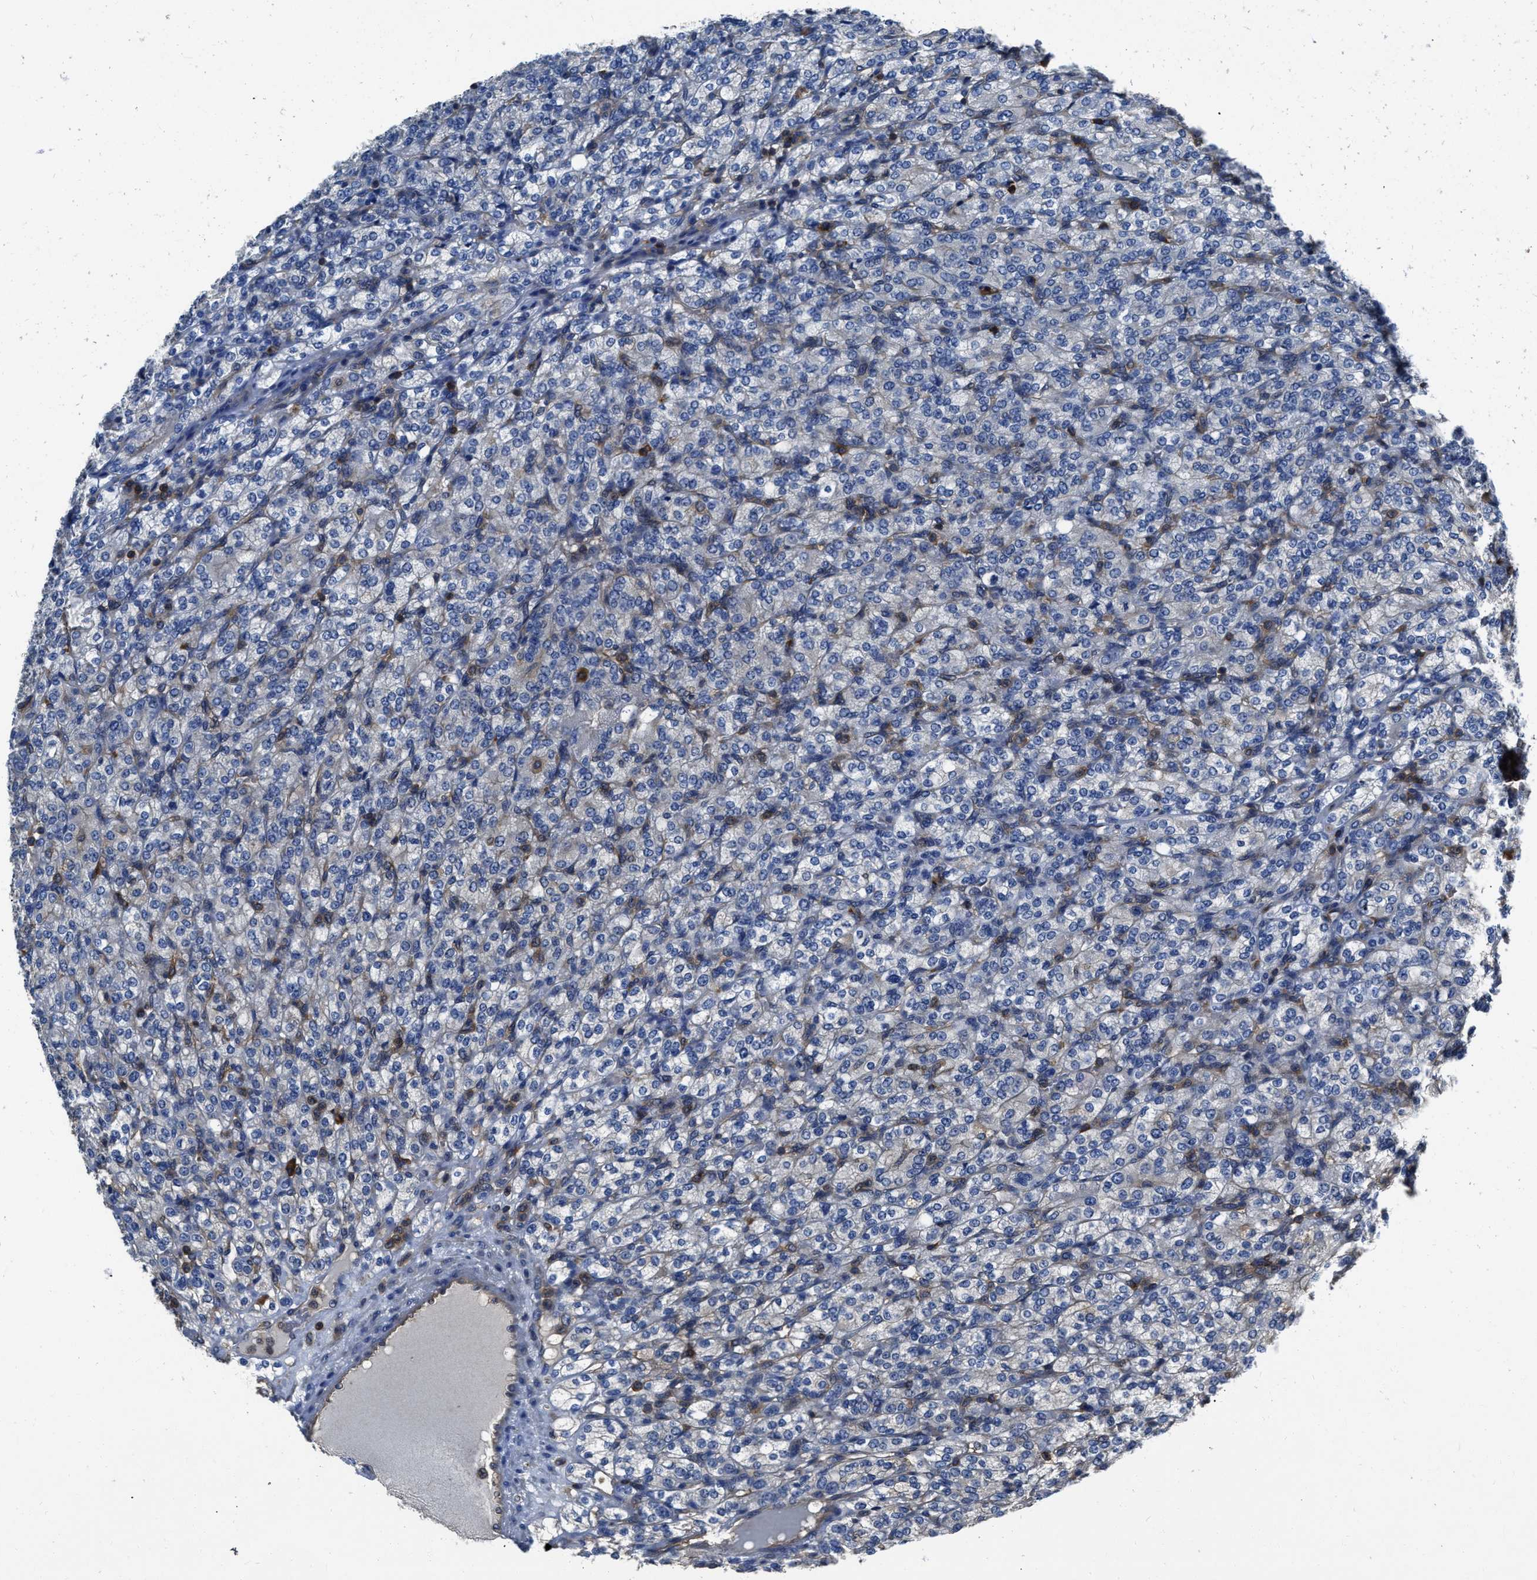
{"staining": {"intensity": "weak", "quantity": ">75%", "location": "cytoplasmic/membranous"}, "tissue": "renal cancer", "cell_type": "Tumor cells", "image_type": "cancer", "snomed": [{"axis": "morphology", "description": "Adenocarcinoma, NOS"}, {"axis": "topography", "description": "Kidney"}], "caption": "Renal cancer (adenocarcinoma) stained for a protein (brown) shows weak cytoplasmic/membranous positive positivity in approximately >75% of tumor cells.", "gene": "YARS1", "patient": {"sex": "male", "age": 77}}